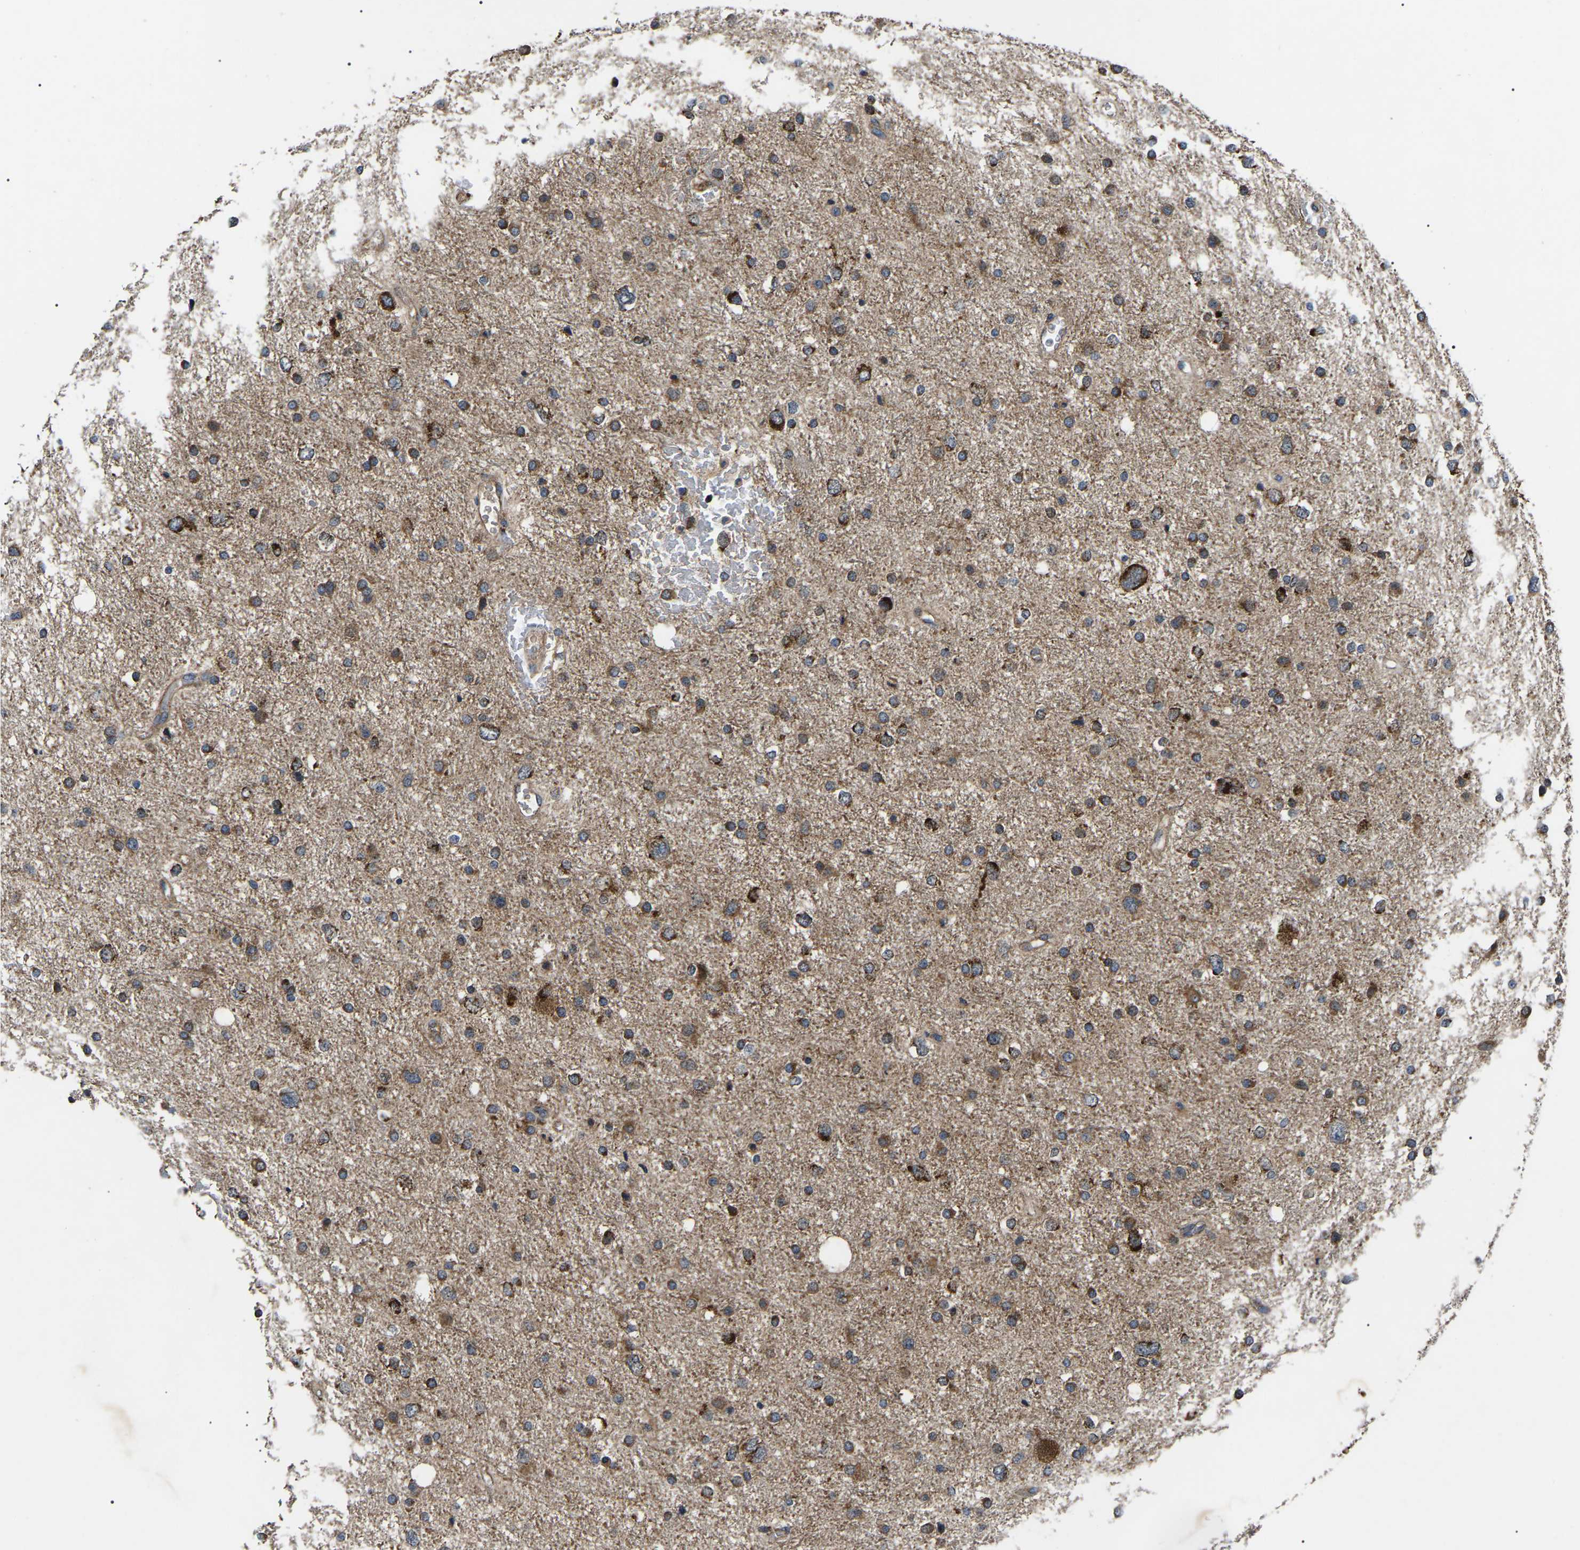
{"staining": {"intensity": "moderate", "quantity": ">75%", "location": "cytoplasmic/membranous"}, "tissue": "glioma", "cell_type": "Tumor cells", "image_type": "cancer", "snomed": [{"axis": "morphology", "description": "Glioma, malignant, Low grade"}, {"axis": "topography", "description": "Brain"}], "caption": "Brown immunohistochemical staining in malignant low-grade glioma displays moderate cytoplasmic/membranous expression in about >75% of tumor cells. Nuclei are stained in blue.", "gene": "PPM1E", "patient": {"sex": "female", "age": 37}}